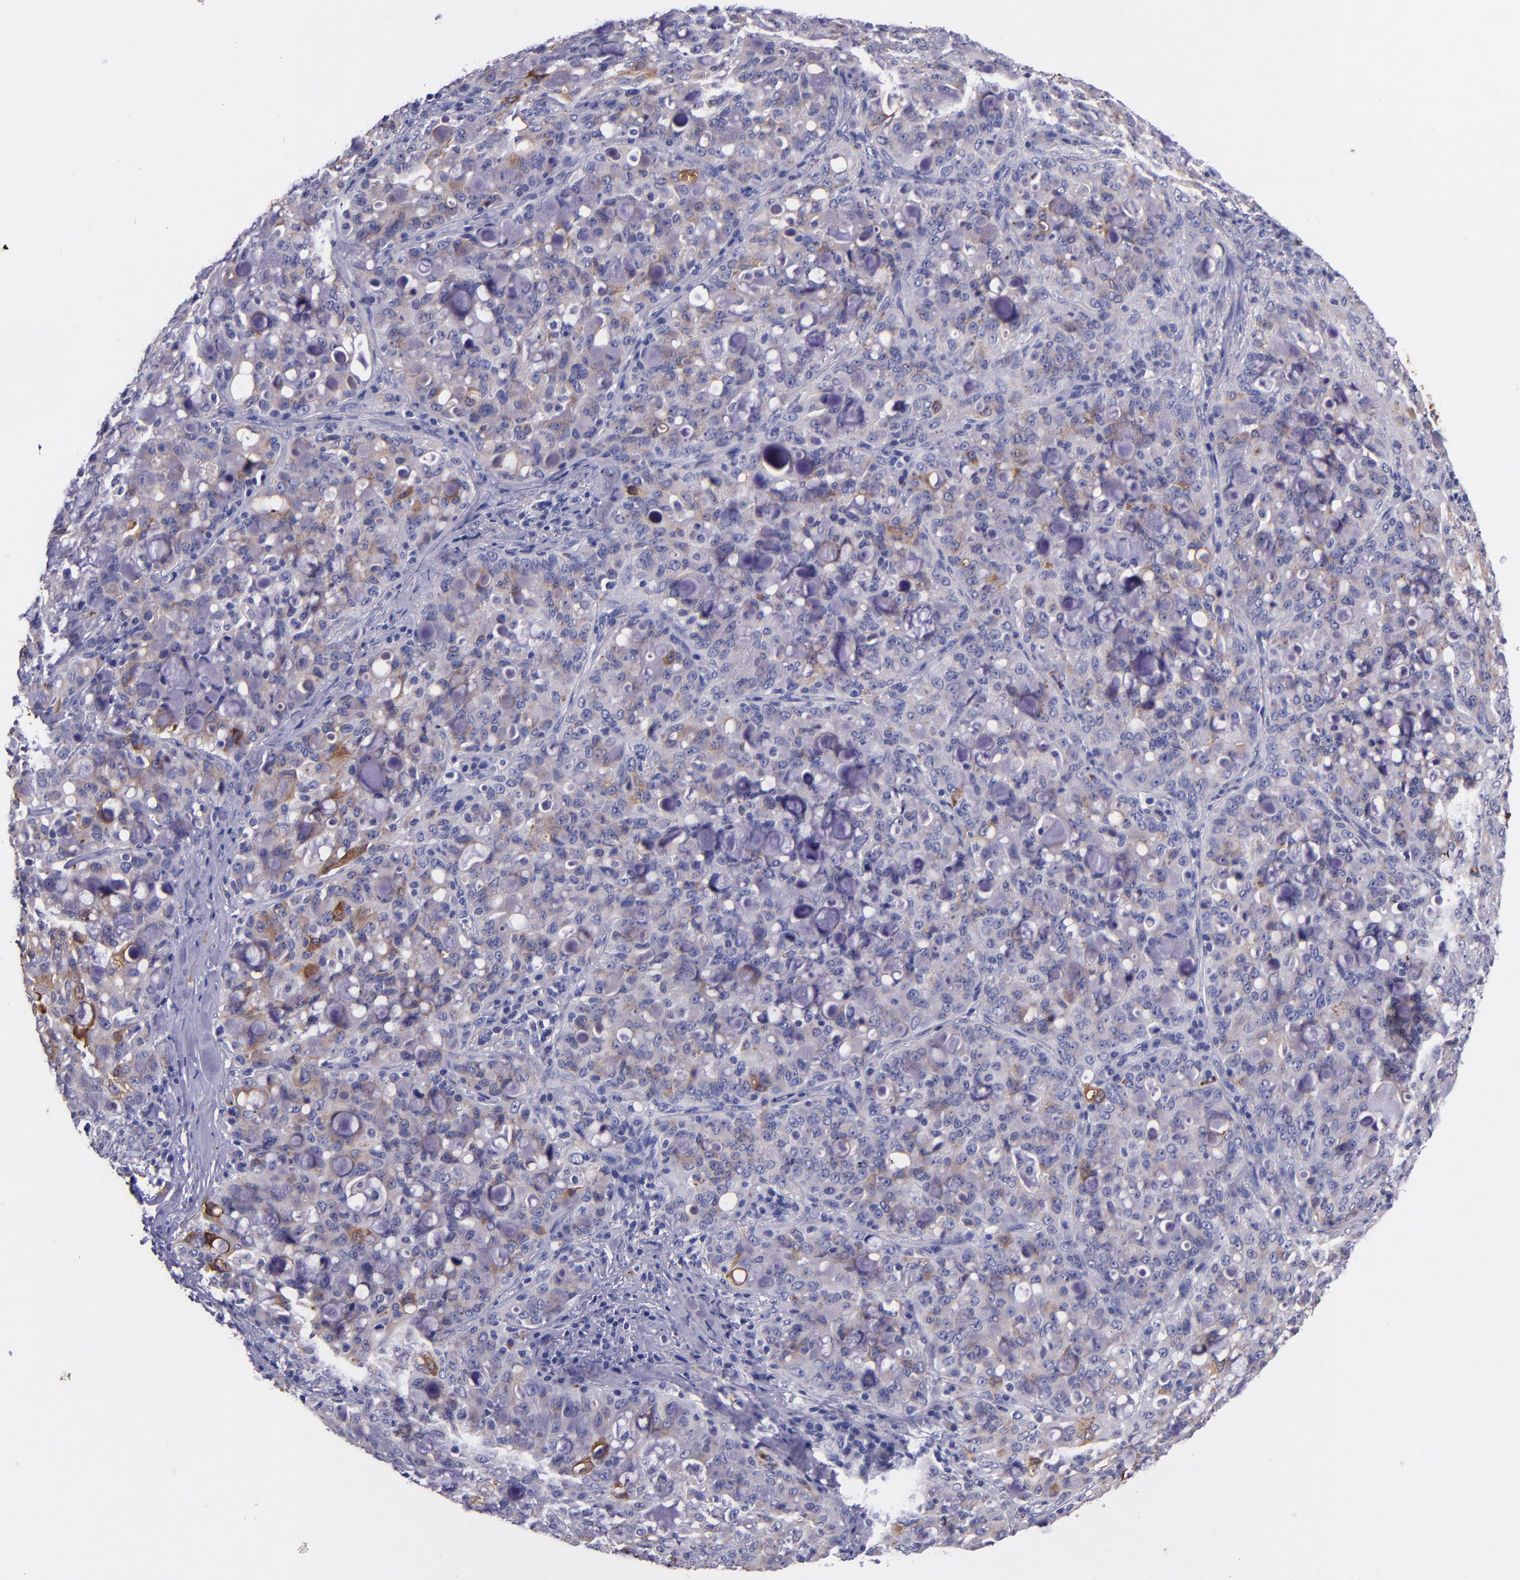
{"staining": {"intensity": "moderate", "quantity": "<25%", "location": "cytoplasmic/membranous"}, "tissue": "lung cancer", "cell_type": "Tumor cells", "image_type": "cancer", "snomed": [{"axis": "morphology", "description": "Adenocarcinoma, NOS"}, {"axis": "topography", "description": "Lung"}], "caption": "Moderate cytoplasmic/membranous expression for a protein is identified in approximately <25% of tumor cells of lung cancer (adenocarcinoma) using immunohistochemistry (IHC).", "gene": "IVL", "patient": {"sex": "female", "age": 44}}